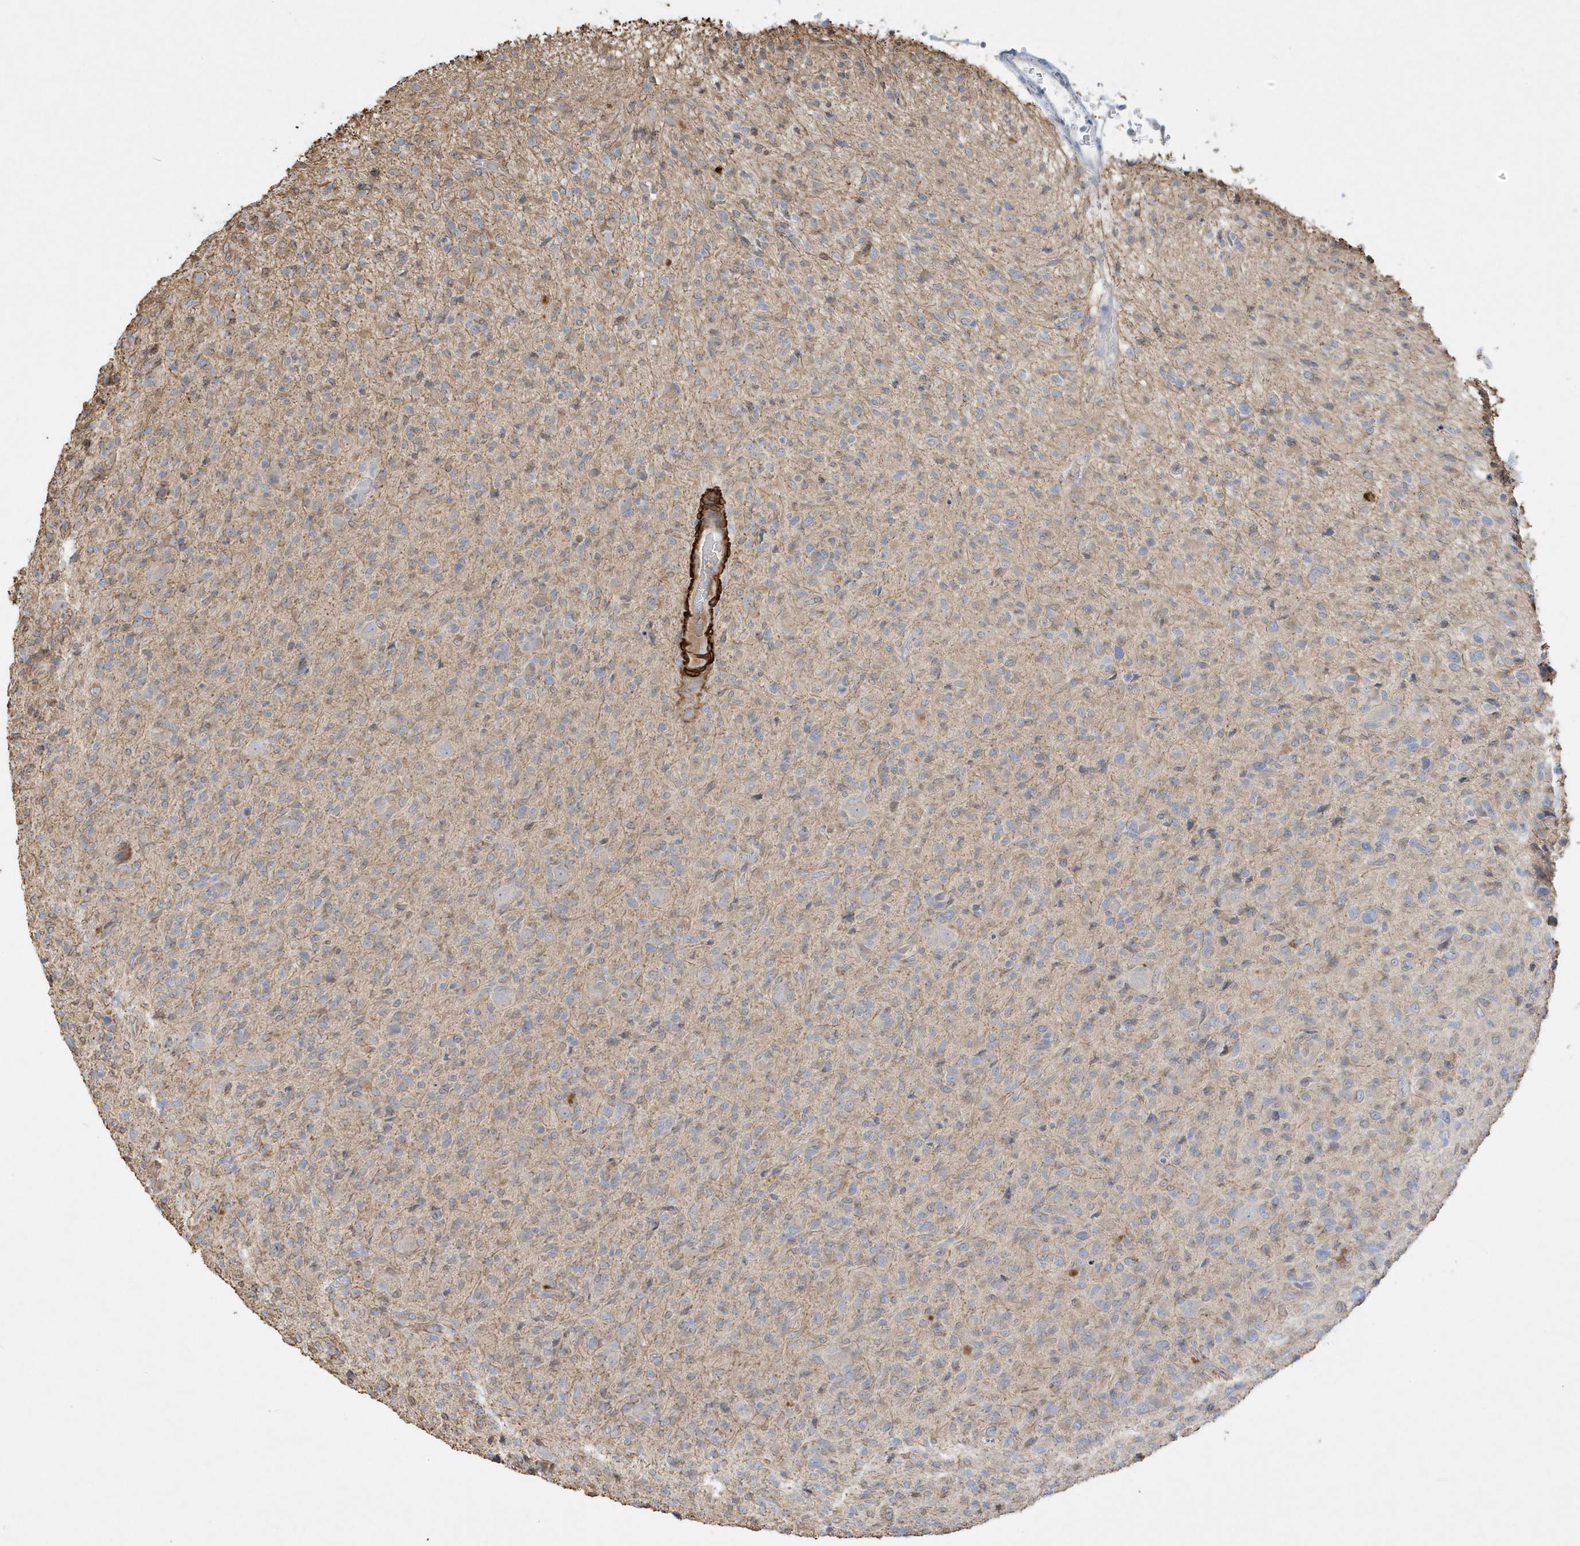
{"staining": {"intensity": "weak", "quantity": "<25%", "location": "cytoplasmic/membranous"}, "tissue": "glioma", "cell_type": "Tumor cells", "image_type": "cancer", "snomed": [{"axis": "morphology", "description": "Glioma, malignant, High grade"}, {"axis": "topography", "description": "Brain"}], "caption": "Malignant high-grade glioma was stained to show a protein in brown. There is no significant expression in tumor cells. (Brightfield microscopy of DAB immunohistochemistry (IHC) at high magnification).", "gene": "THADA", "patient": {"sex": "female", "age": 57}}